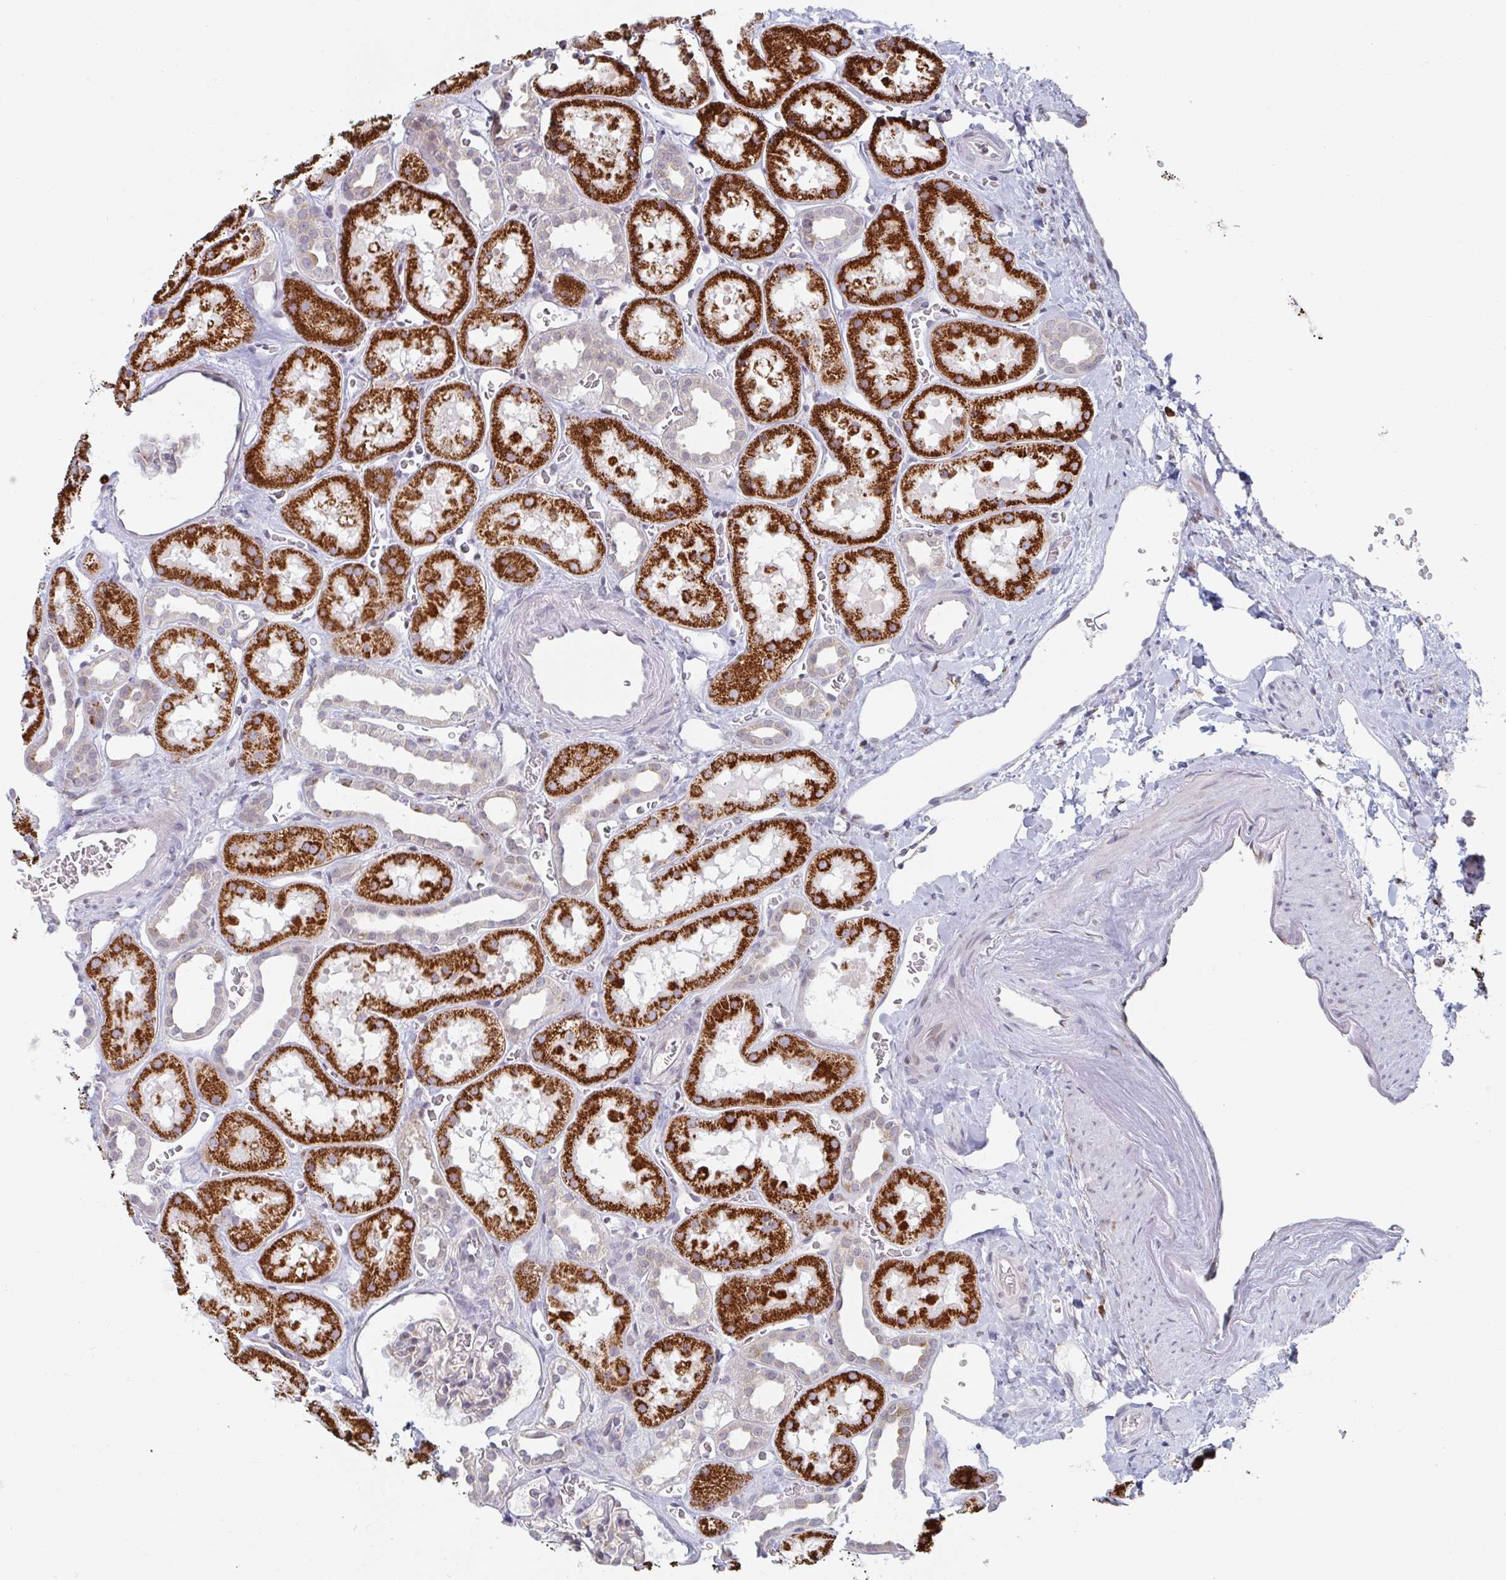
{"staining": {"intensity": "moderate", "quantity": "<25%", "location": "cytoplasmic/membranous"}, "tissue": "kidney", "cell_type": "Cells in glomeruli", "image_type": "normal", "snomed": [{"axis": "morphology", "description": "Normal tissue, NOS"}, {"axis": "topography", "description": "Kidney"}], "caption": "A high-resolution image shows immunohistochemistry staining of unremarkable kidney, which reveals moderate cytoplasmic/membranous staining in approximately <25% of cells in glomeruli. The staining was performed using DAB (3,3'-diaminobenzidine), with brown indicating positive protein expression. Nuclei are stained blue with hematoxylin.", "gene": "TRAPPC10", "patient": {"sex": "female", "age": 41}}